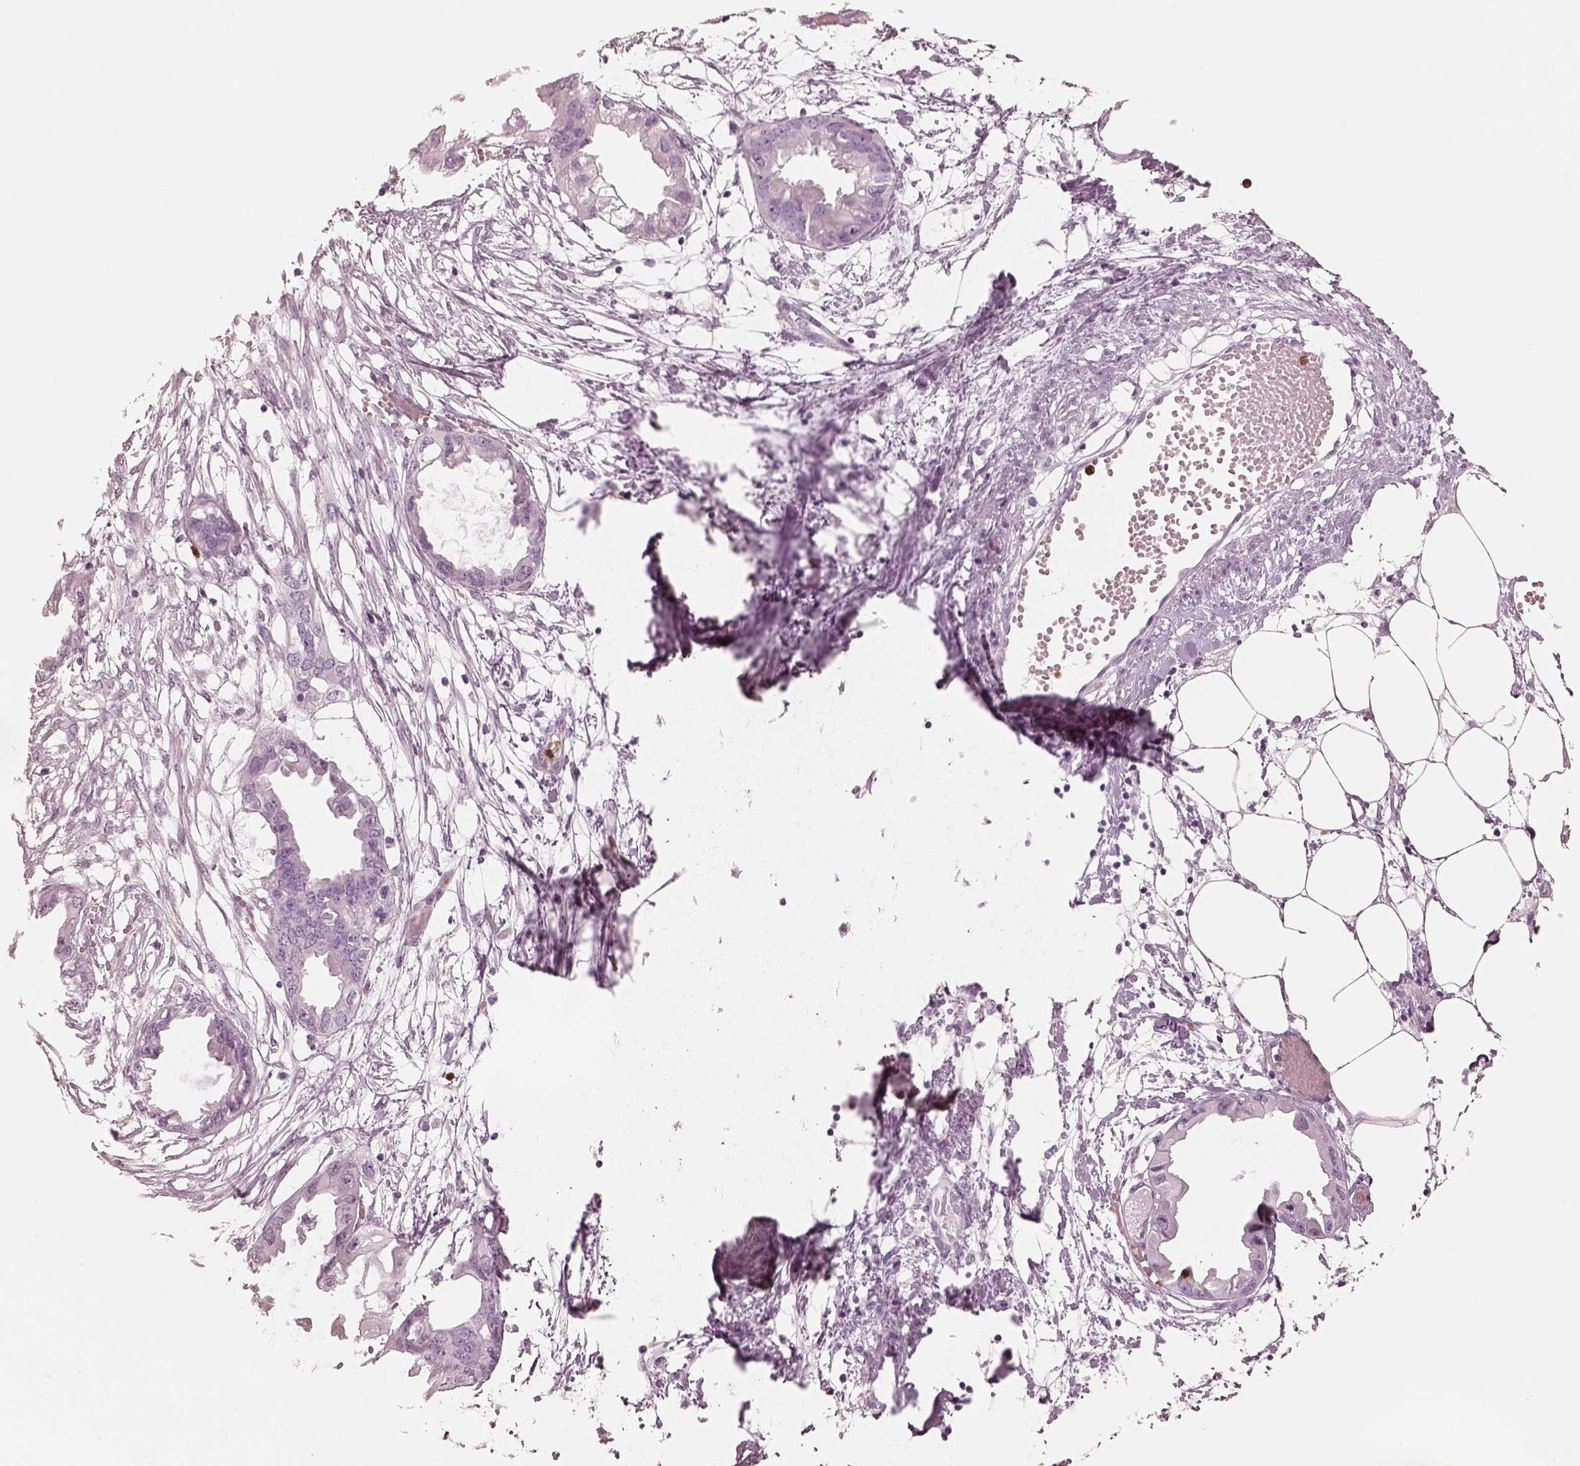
{"staining": {"intensity": "negative", "quantity": "none", "location": "none"}, "tissue": "endometrial cancer", "cell_type": "Tumor cells", "image_type": "cancer", "snomed": [{"axis": "morphology", "description": "Adenocarcinoma, NOS"}, {"axis": "morphology", "description": "Adenocarcinoma, metastatic, NOS"}, {"axis": "topography", "description": "Adipose tissue"}, {"axis": "topography", "description": "Endometrium"}], "caption": "IHC photomicrograph of neoplastic tissue: endometrial metastatic adenocarcinoma stained with DAB shows no significant protein positivity in tumor cells.", "gene": "ELANE", "patient": {"sex": "female", "age": 67}}